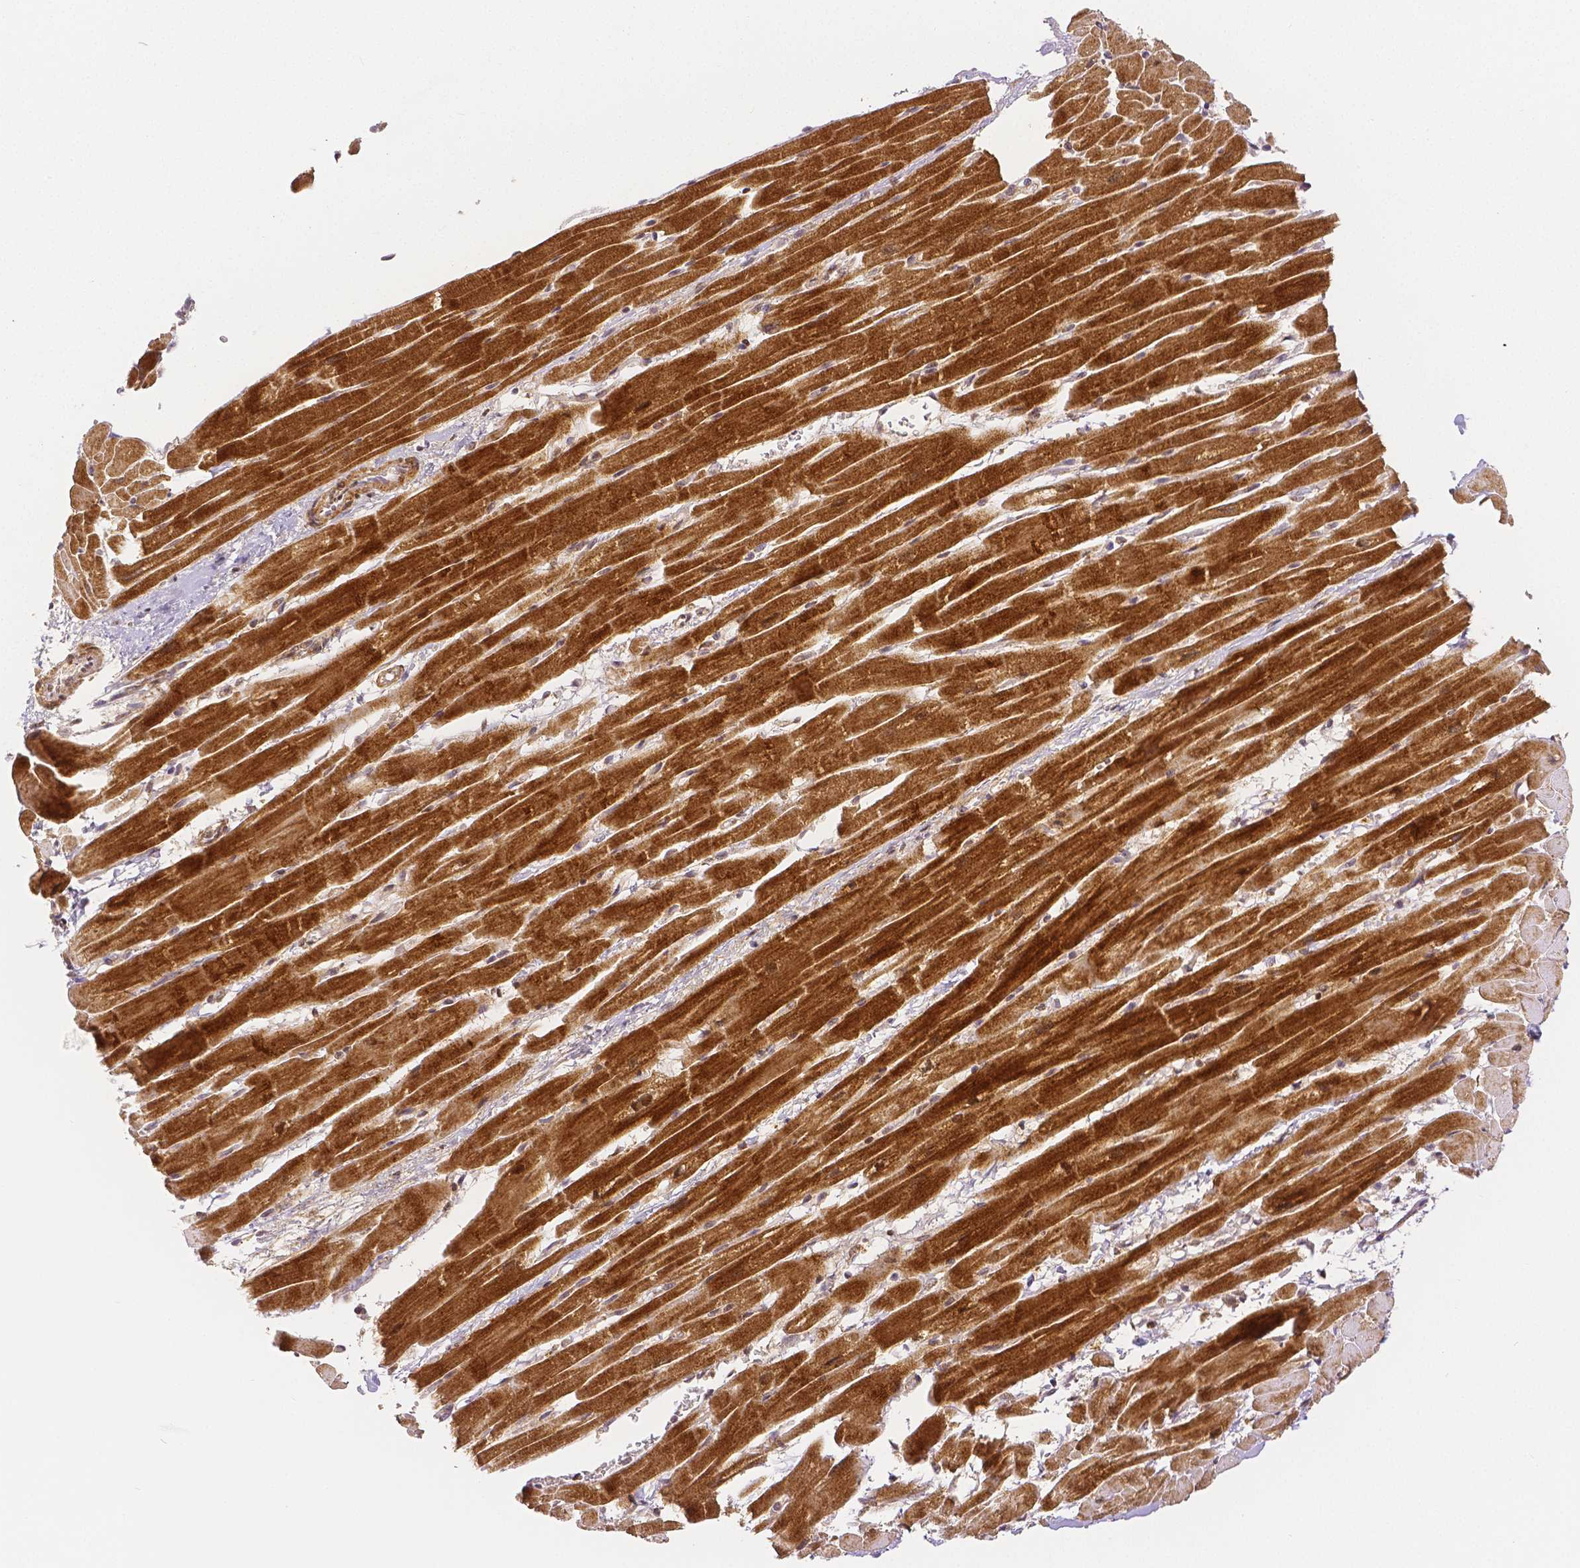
{"staining": {"intensity": "strong", "quantity": "25%-75%", "location": "cytoplasmic/membranous,nuclear"}, "tissue": "heart muscle", "cell_type": "Cardiomyocytes", "image_type": "normal", "snomed": [{"axis": "morphology", "description": "Normal tissue, NOS"}, {"axis": "topography", "description": "Heart"}], "caption": "Heart muscle stained with DAB immunohistochemistry exhibits high levels of strong cytoplasmic/membranous,nuclear expression in approximately 25%-75% of cardiomyocytes. (DAB (3,3'-diaminobenzidine) = brown stain, brightfield microscopy at high magnification).", "gene": "RHOT1", "patient": {"sex": "male", "age": 37}}